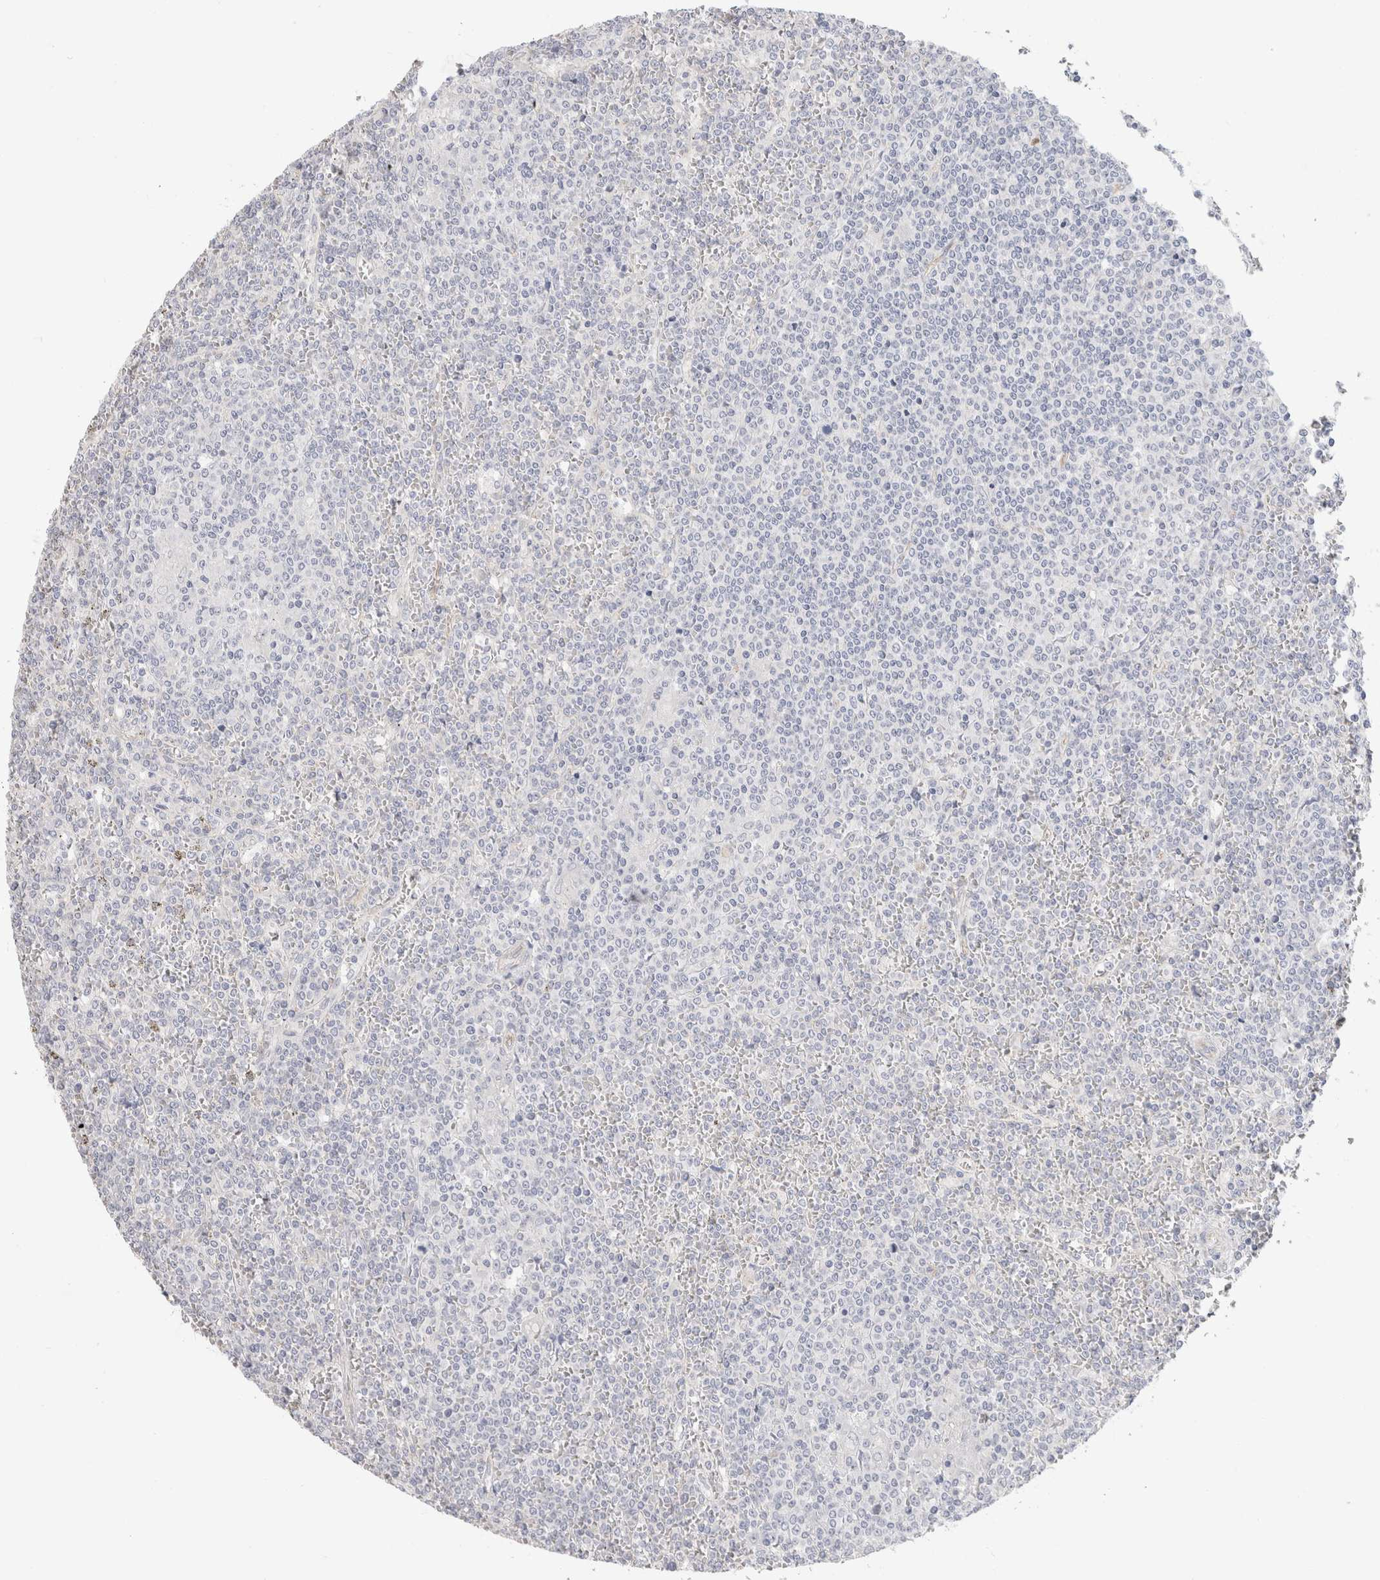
{"staining": {"intensity": "negative", "quantity": "none", "location": "none"}, "tissue": "lymphoma", "cell_type": "Tumor cells", "image_type": "cancer", "snomed": [{"axis": "morphology", "description": "Malignant lymphoma, non-Hodgkin's type, Low grade"}, {"axis": "topography", "description": "Spleen"}], "caption": "A high-resolution histopathology image shows immunohistochemistry staining of lymphoma, which reveals no significant positivity in tumor cells.", "gene": "AFP", "patient": {"sex": "female", "age": 19}}